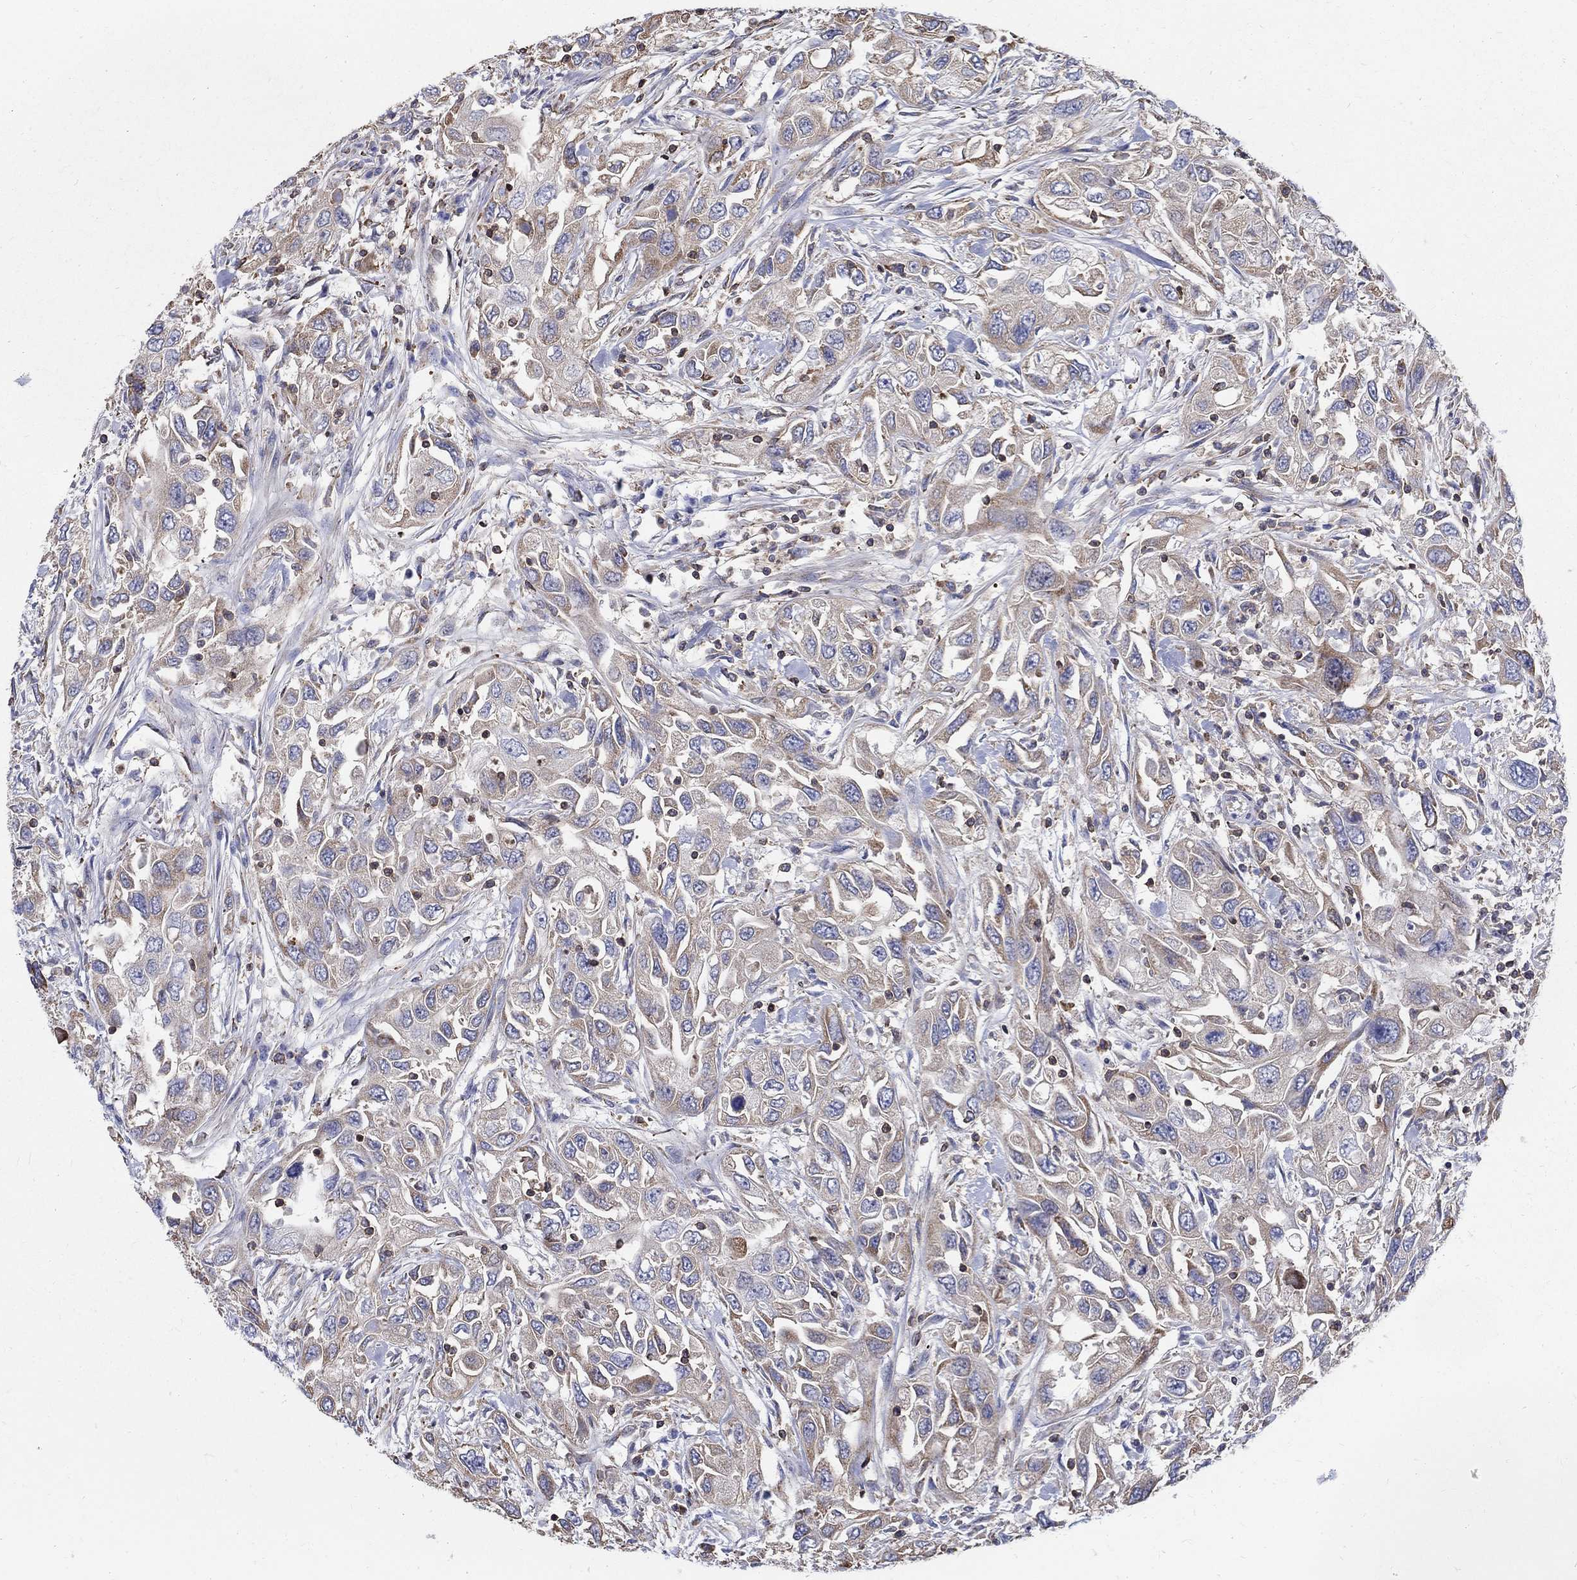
{"staining": {"intensity": "weak", "quantity": ">75%", "location": "cytoplasmic/membranous"}, "tissue": "urothelial cancer", "cell_type": "Tumor cells", "image_type": "cancer", "snomed": [{"axis": "morphology", "description": "Urothelial carcinoma, High grade"}, {"axis": "topography", "description": "Urinary bladder"}], "caption": "Protein analysis of high-grade urothelial carcinoma tissue reveals weak cytoplasmic/membranous expression in about >75% of tumor cells.", "gene": "AGAP2", "patient": {"sex": "male", "age": 76}}